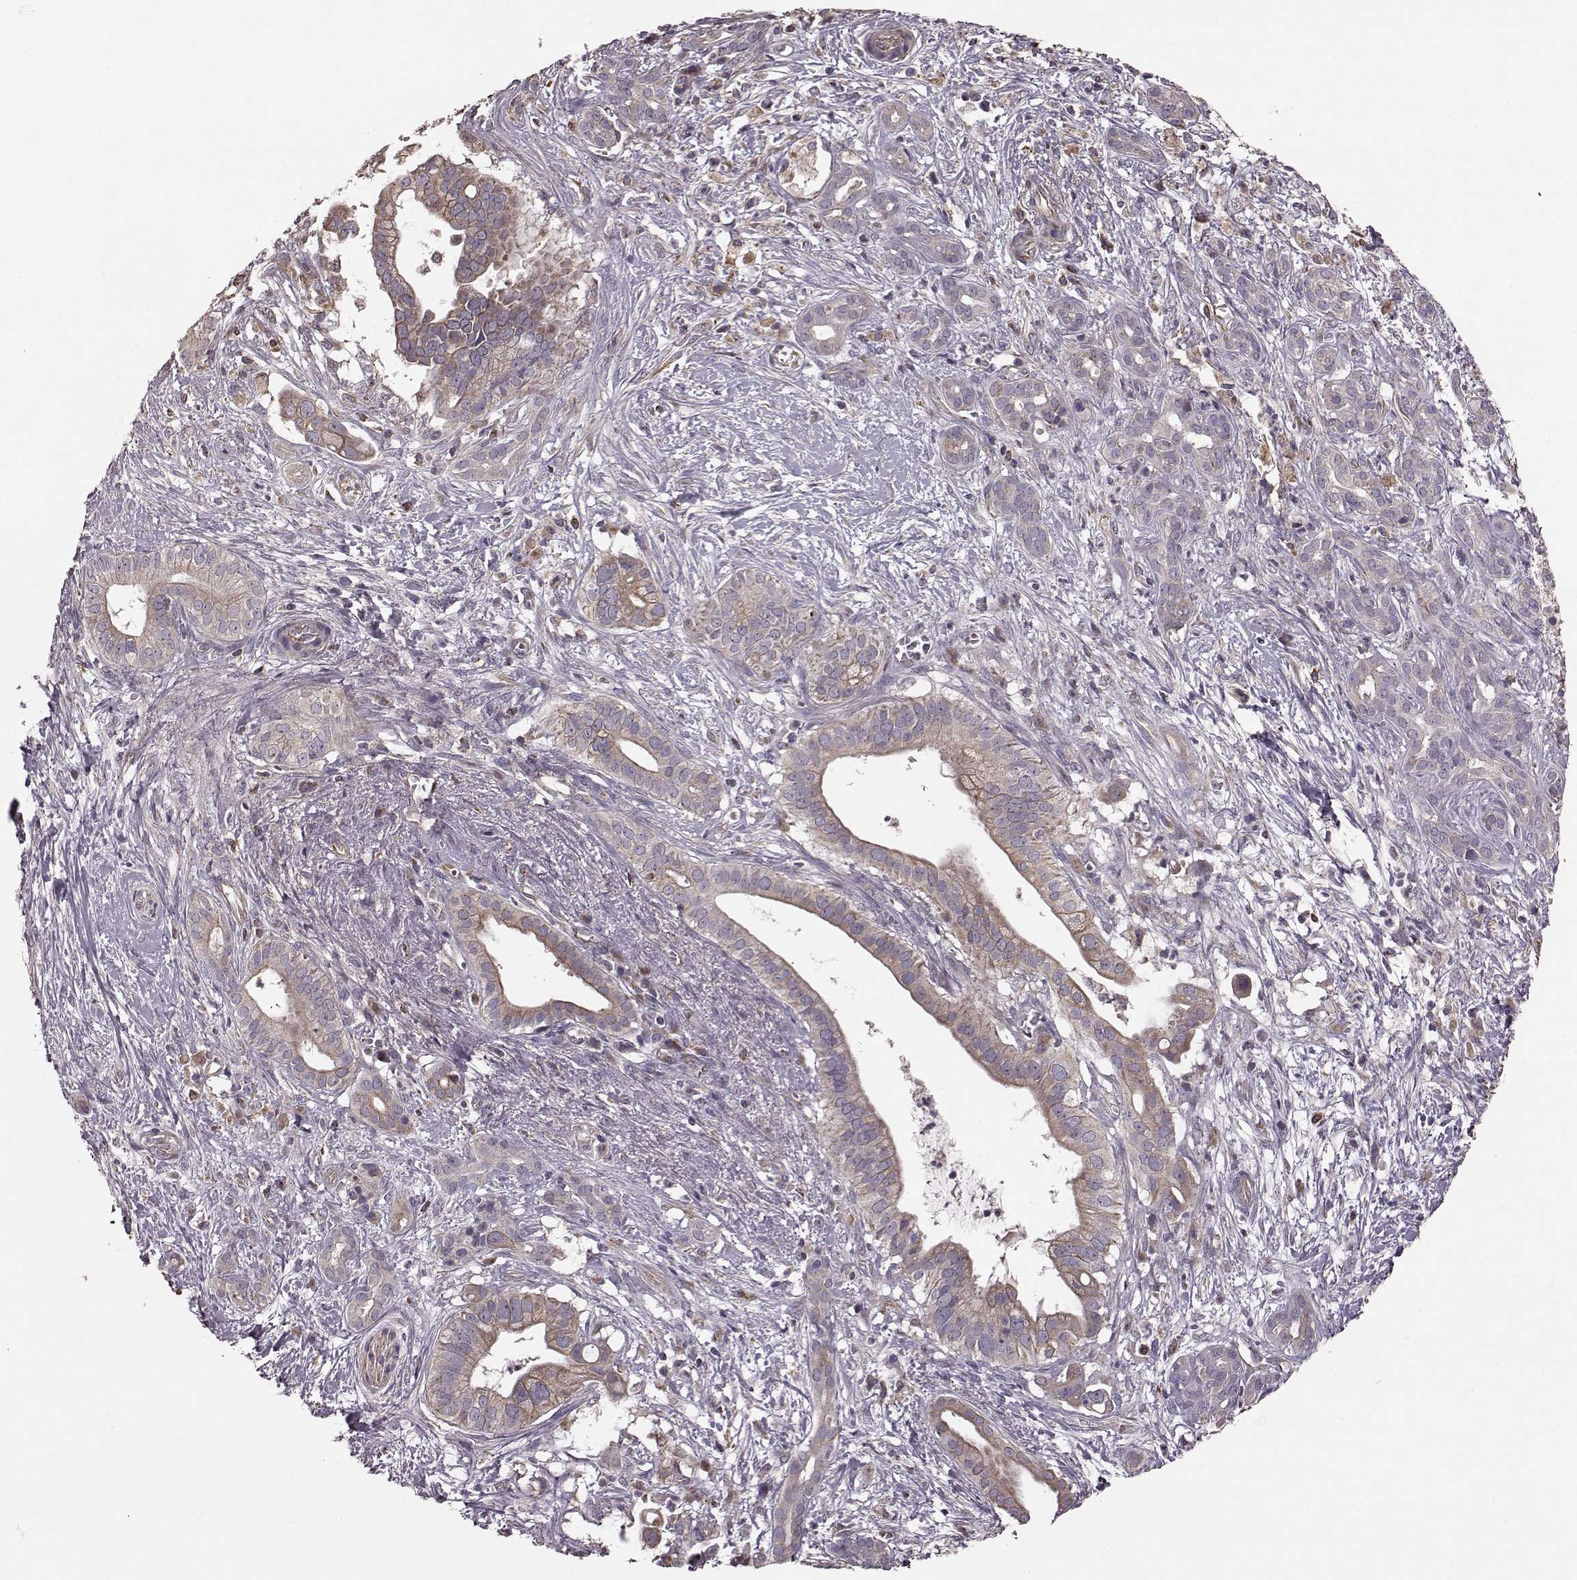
{"staining": {"intensity": "moderate", "quantity": ">75%", "location": "cytoplasmic/membranous"}, "tissue": "pancreatic cancer", "cell_type": "Tumor cells", "image_type": "cancer", "snomed": [{"axis": "morphology", "description": "Adenocarcinoma, NOS"}, {"axis": "topography", "description": "Pancreas"}], "caption": "High-power microscopy captured an IHC histopathology image of pancreatic adenocarcinoma, revealing moderate cytoplasmic/membranous expression in approximately >75% of tumor cells.", "gene": "NTF3", "patient": {"sex": "male", "age": 61}}